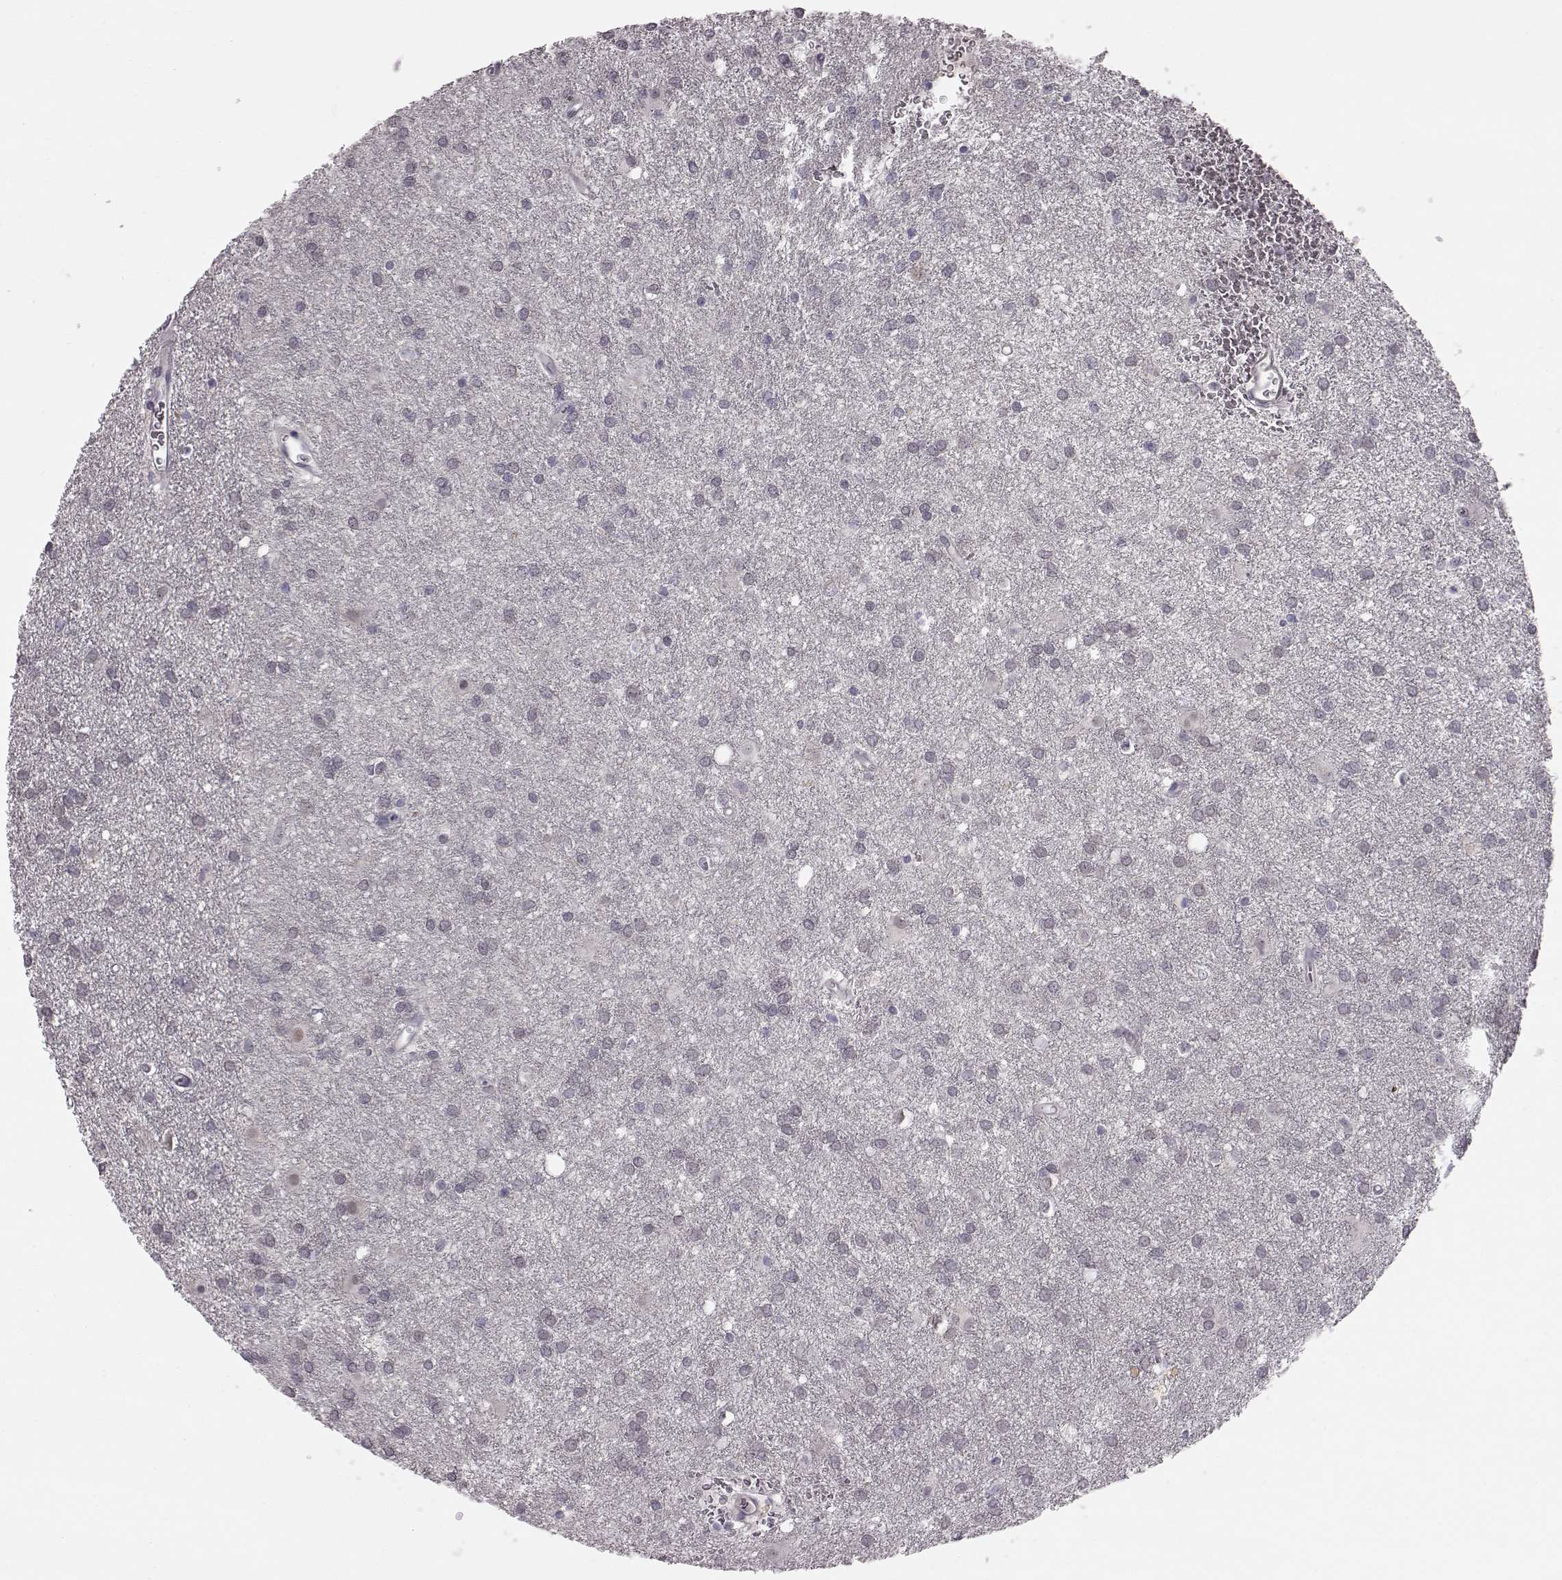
{"staining": {"intensity": "negative", "quantity": "none", "location": "none"}, "tissue": "glioma", "cell_type": "Tumor cells", "image_type": "cancer", "snomed": [{"axis": "morphology", "description": "Glioma, malignant, Low grade"}, {"axis": "topography", "description": "Brain"}], "caption": "Micrograph shows no protein expression in tumor cells of malignant glioma (low-grade) tissue.", "gene": "C10orf62", "patient": {"sex": "male", "age": 58}}